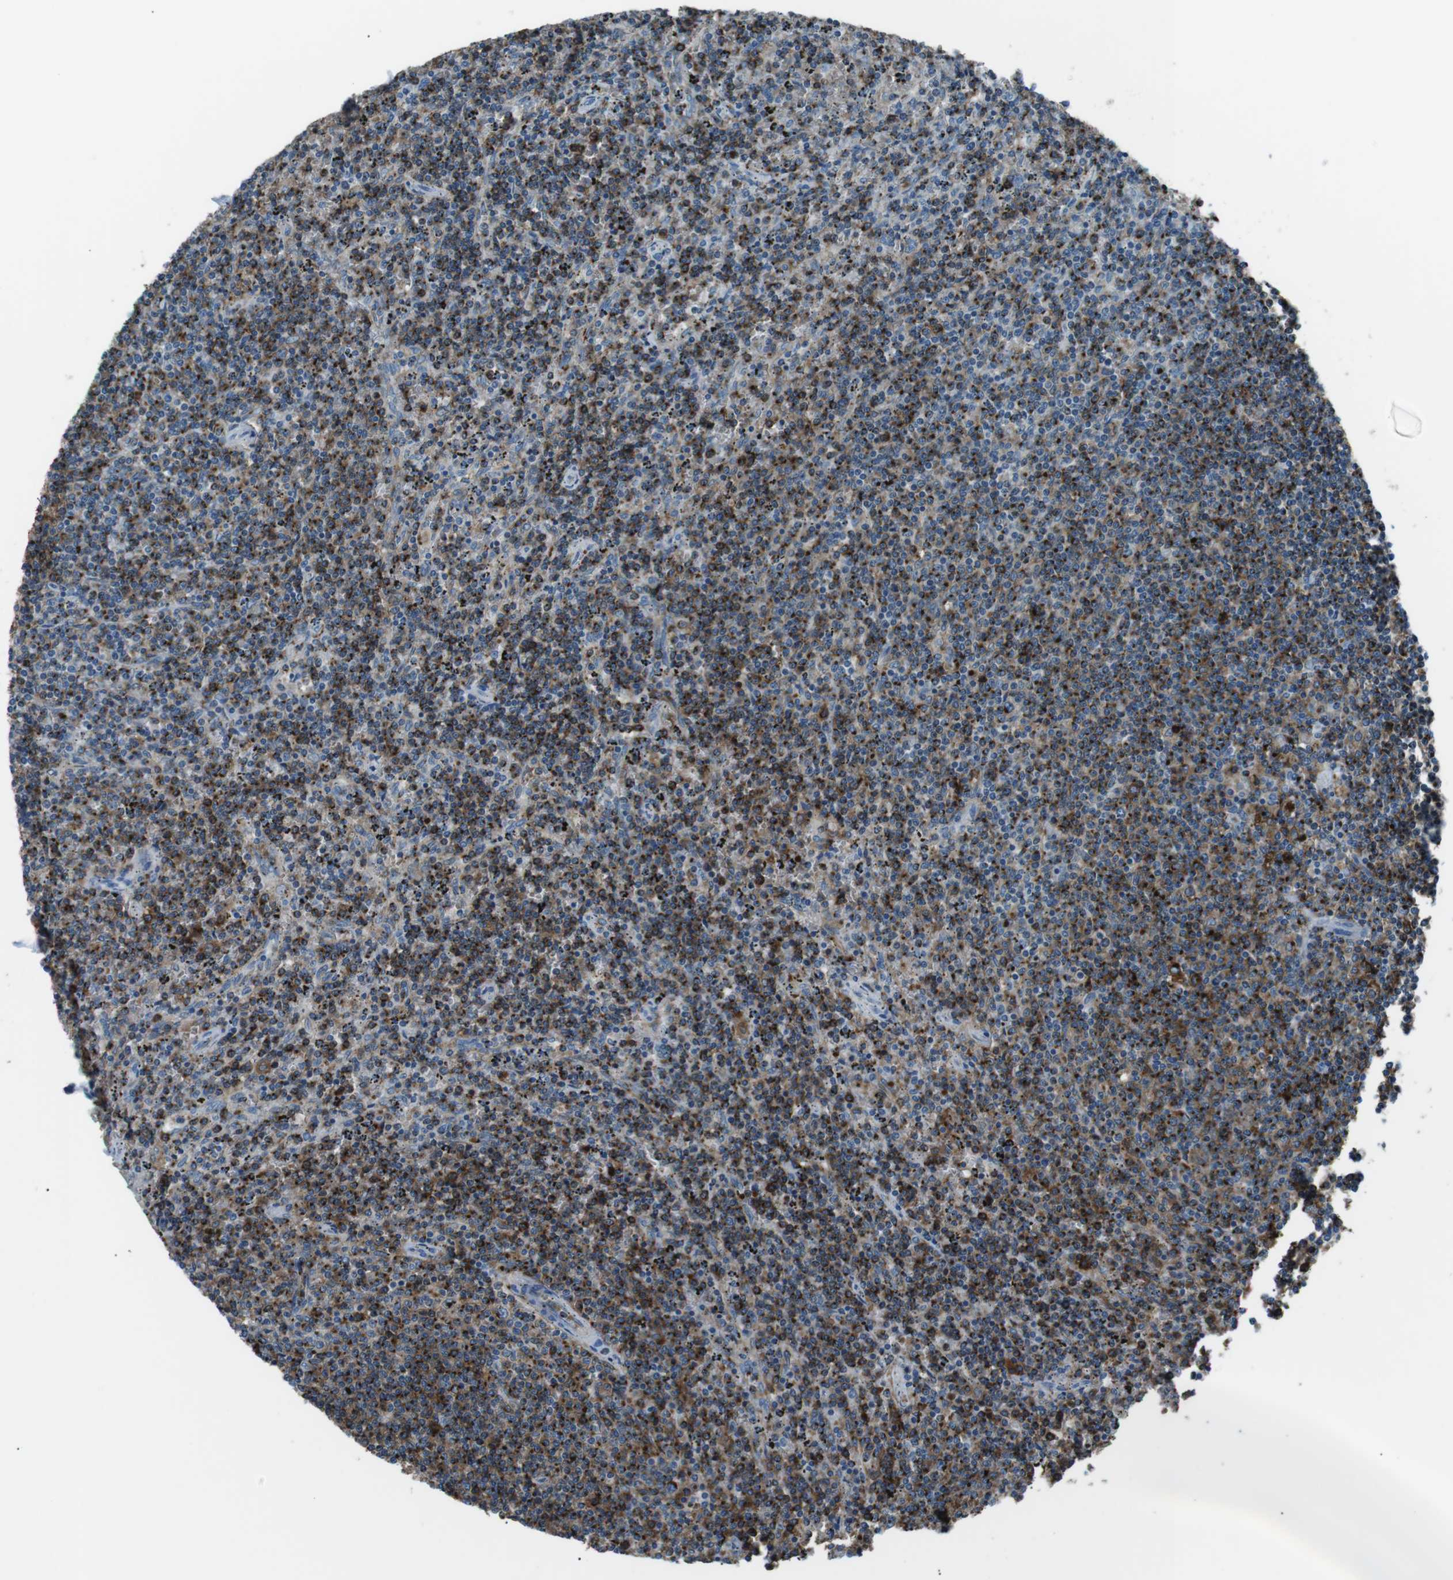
{"staining": {"intensity": "strong", "quantity": ">75%", "location": "cytoplasmic/membranous"}, "tissue": "lymphoma", "cell_type": "Tumor cells", "image_type": "cancer", "snomed": [{"axis": "morphology", "description": "Malignant lymphoma, non-Hodgkin's type, Low grade"}, {"axis": "topography", "description": "Spleen"}], "caption": "Low-grade malignant lymphoma, non-Hodgkin's type tissue displays strong cytoplasmic/membranous expression in about >75% of tumor cells", "gene": "ST6GAL1", "patient": {"sex": "female", "age": 50}}